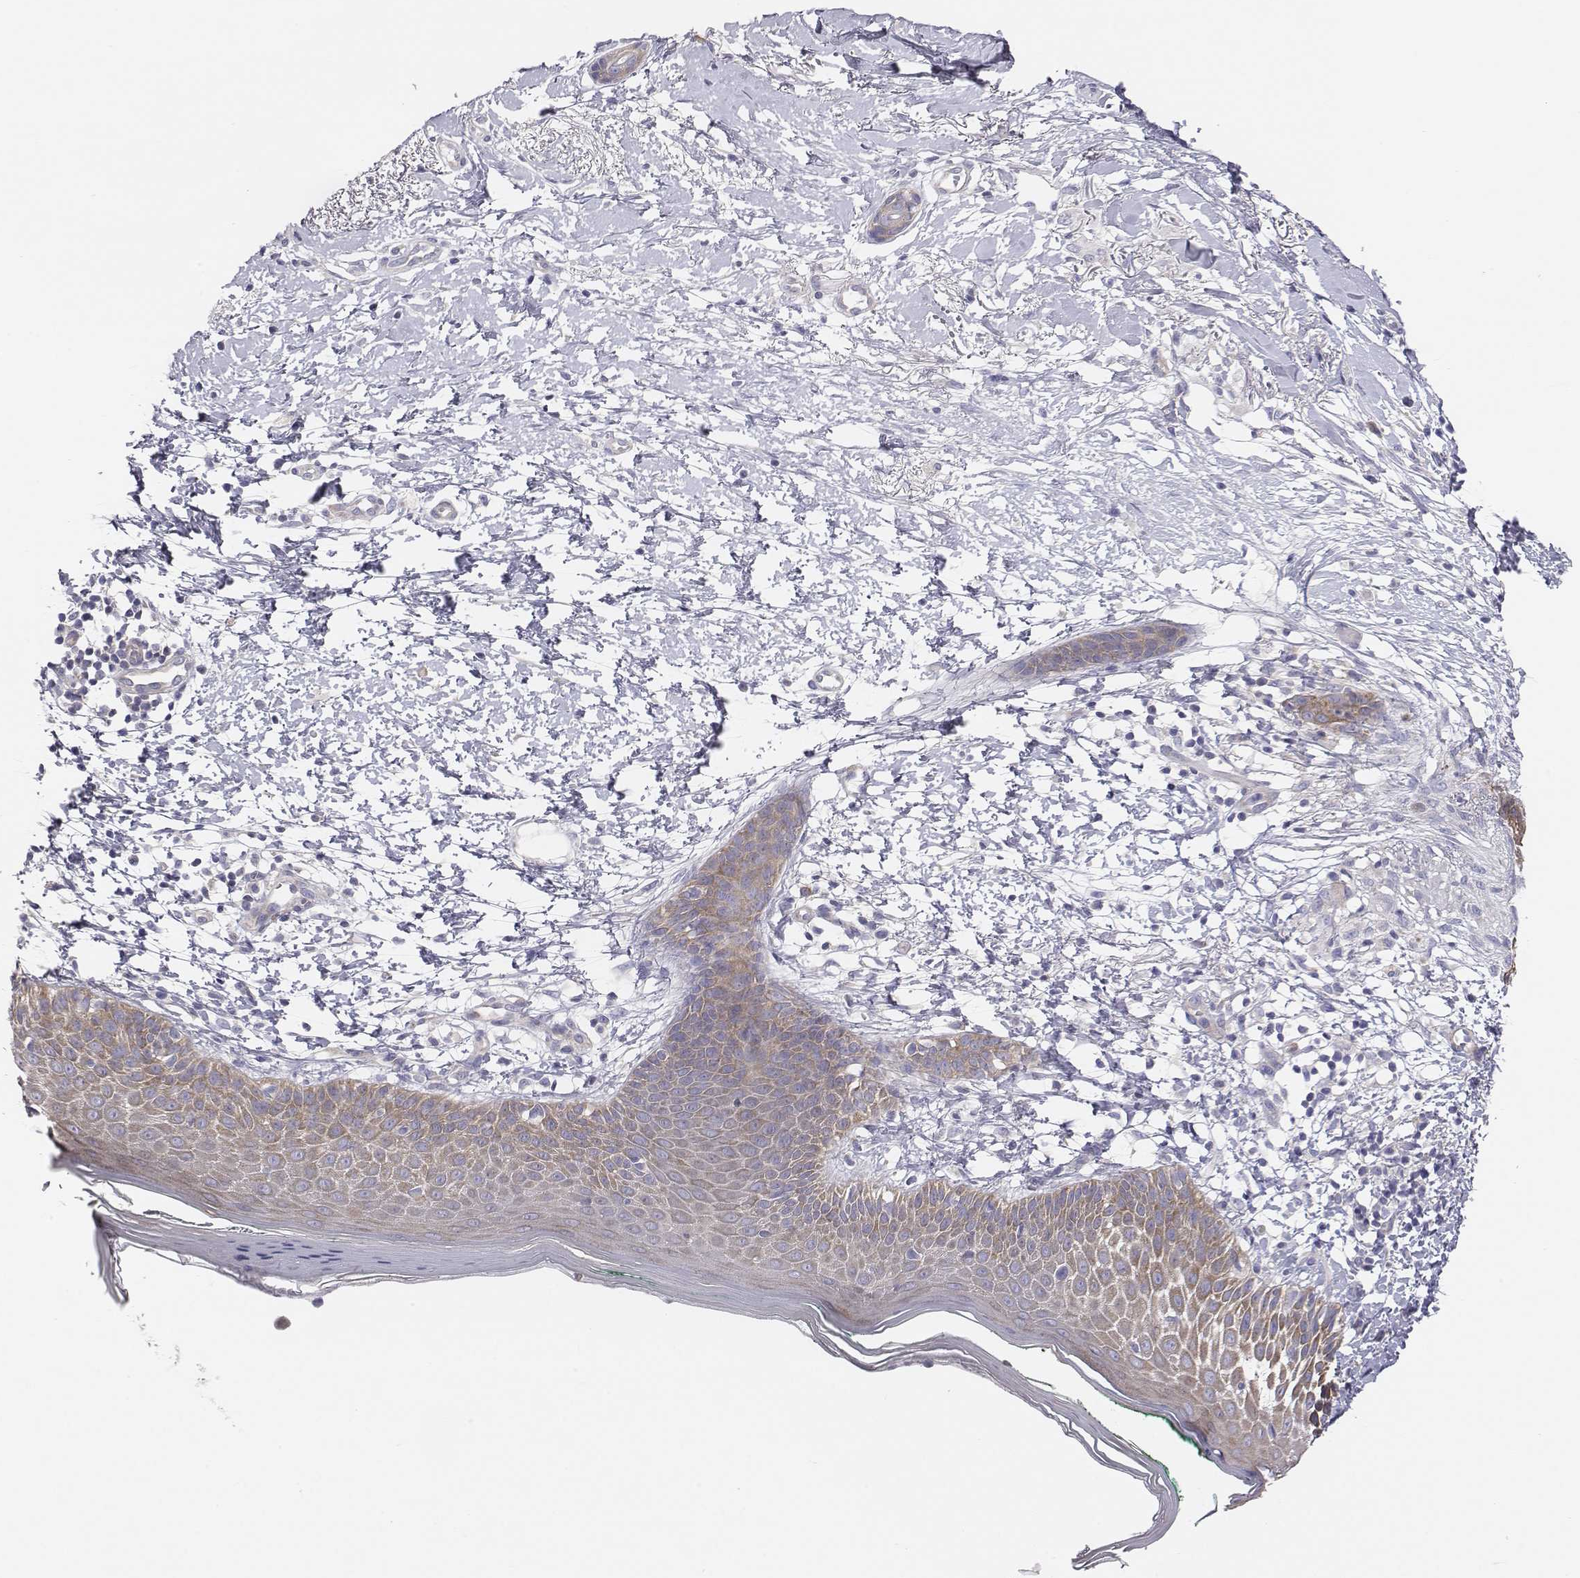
{"staining": {"intensity": "moderate", "quantity": "25%-75%", "location": "cytoplasmic/membranous"}, "tissue": "skin cancer", "cell_type": "Tumor cells", "image_type": "cancer", "snomed": [{"axis": "morphology", "description": "Normal tissue, NOS"}, {"axis": "morphology", "description": "Basal cell carcinoma"}, {"axis": "topography", "description": "Skin"}], "caption": "Immunohistochemistry micrograph of neoplastic tissue: human basal cell carcinoma (skin) stained using IHC demonstrates medium levels of moderate protein expression localized specifically in the cytoplasmic/membranous of tumor cells, appearing as a cytoplasmic/membranous brown color.", "gene": "CHST14", "patient": {"sex": "male", "age": 84}}